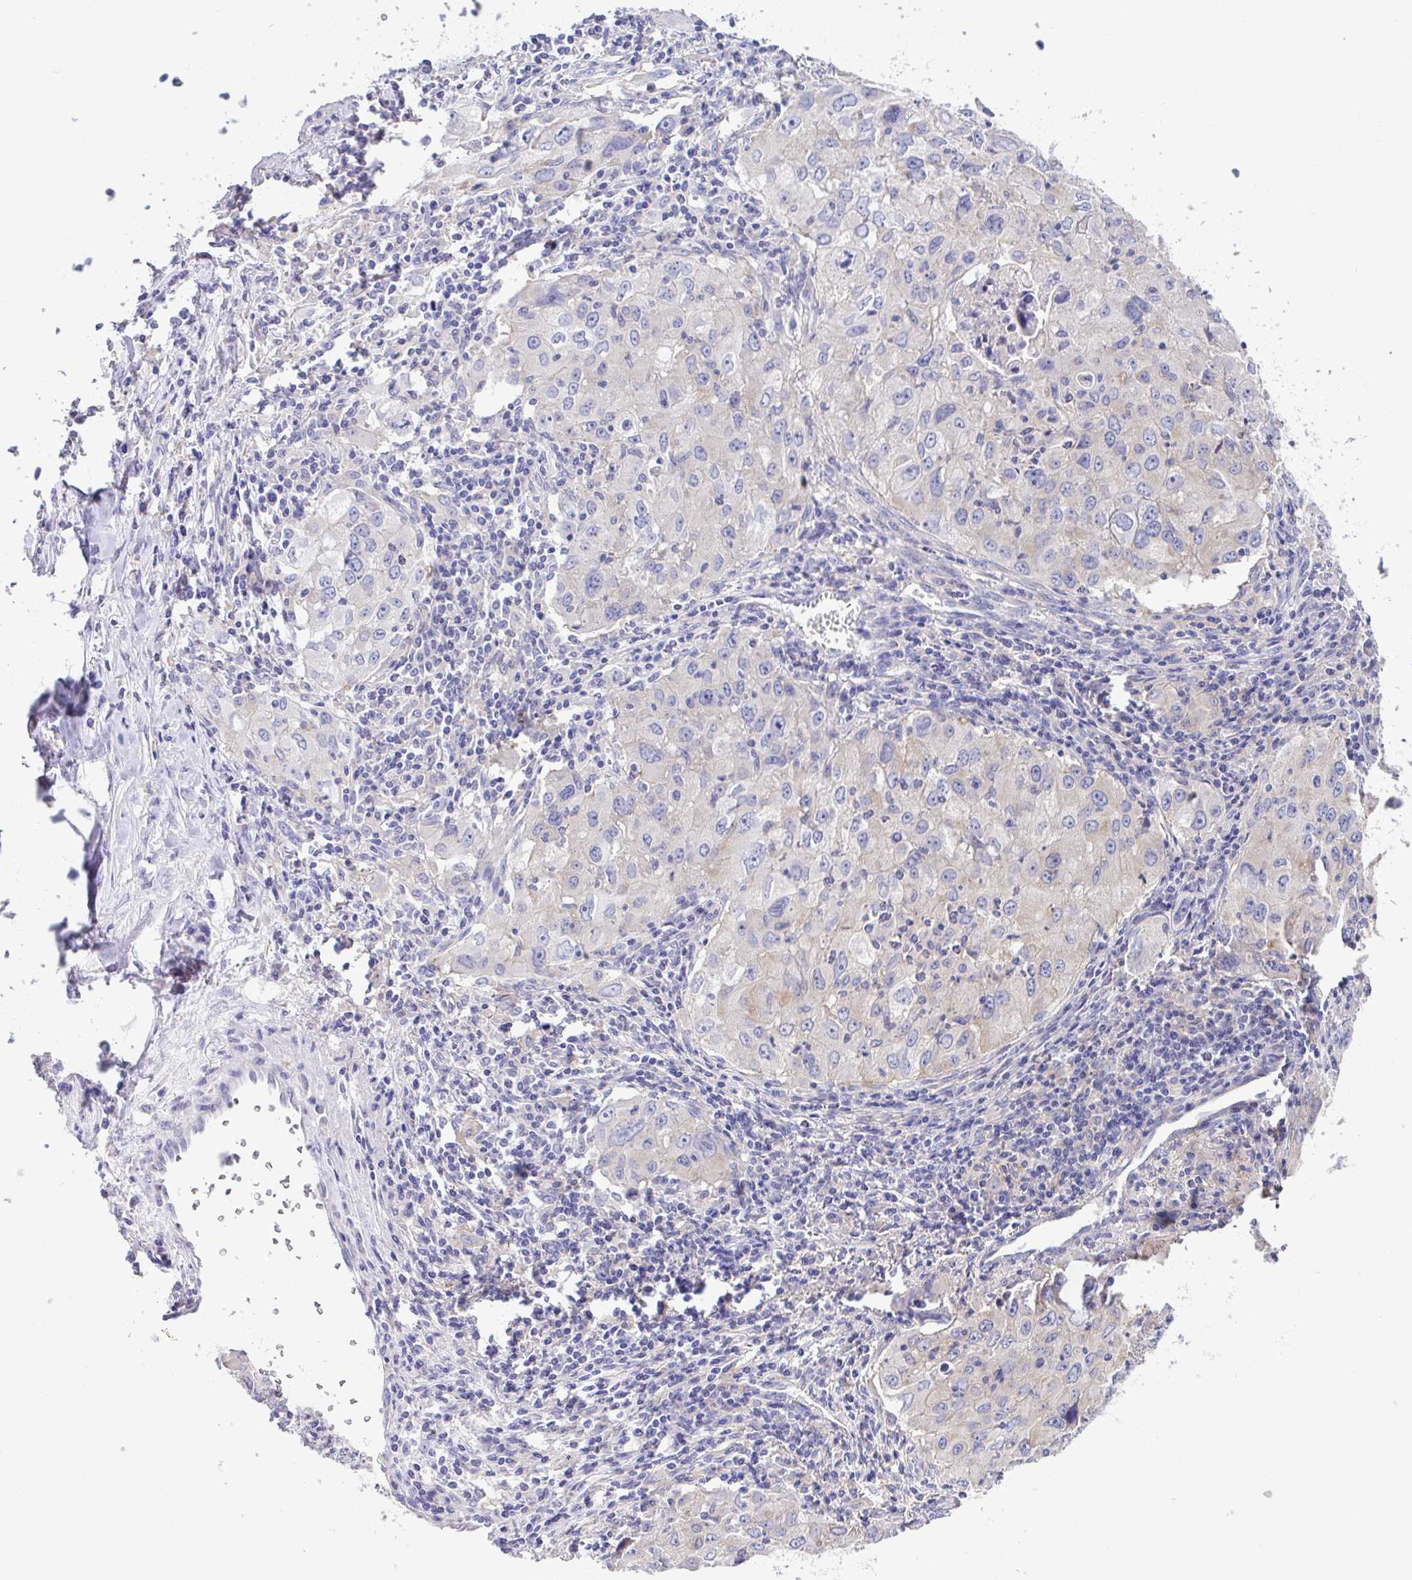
{"staining": {"intensity": "negative", "quantity": "none", "location": "none"}, "tissue": "lung cancer", "cell_type": "Tumor cells", "image_type": "cancer", "snomed": [{"axis": "morphology", "description": "Adenocarcinoma, NOS"}, {"axis": "morphology", "description": "Adenocarcinoma, metastatic, NOS"}, {"axis": "topography", "description": "Lymph node"}, {"axis": "topography", "description": "Lung"}], "caption": "This is a histopathology image of IHC staining of lung cancer, which shows no staining in tumor cells. (Stains: DAB (3,3'-diaminobenzidine) IHC with hematoxylin counter stain, Microscopy: brightfield microscopy at high magnification).", "gene": "OR4P4", "patient": {"sex": "female", "age": 42}}